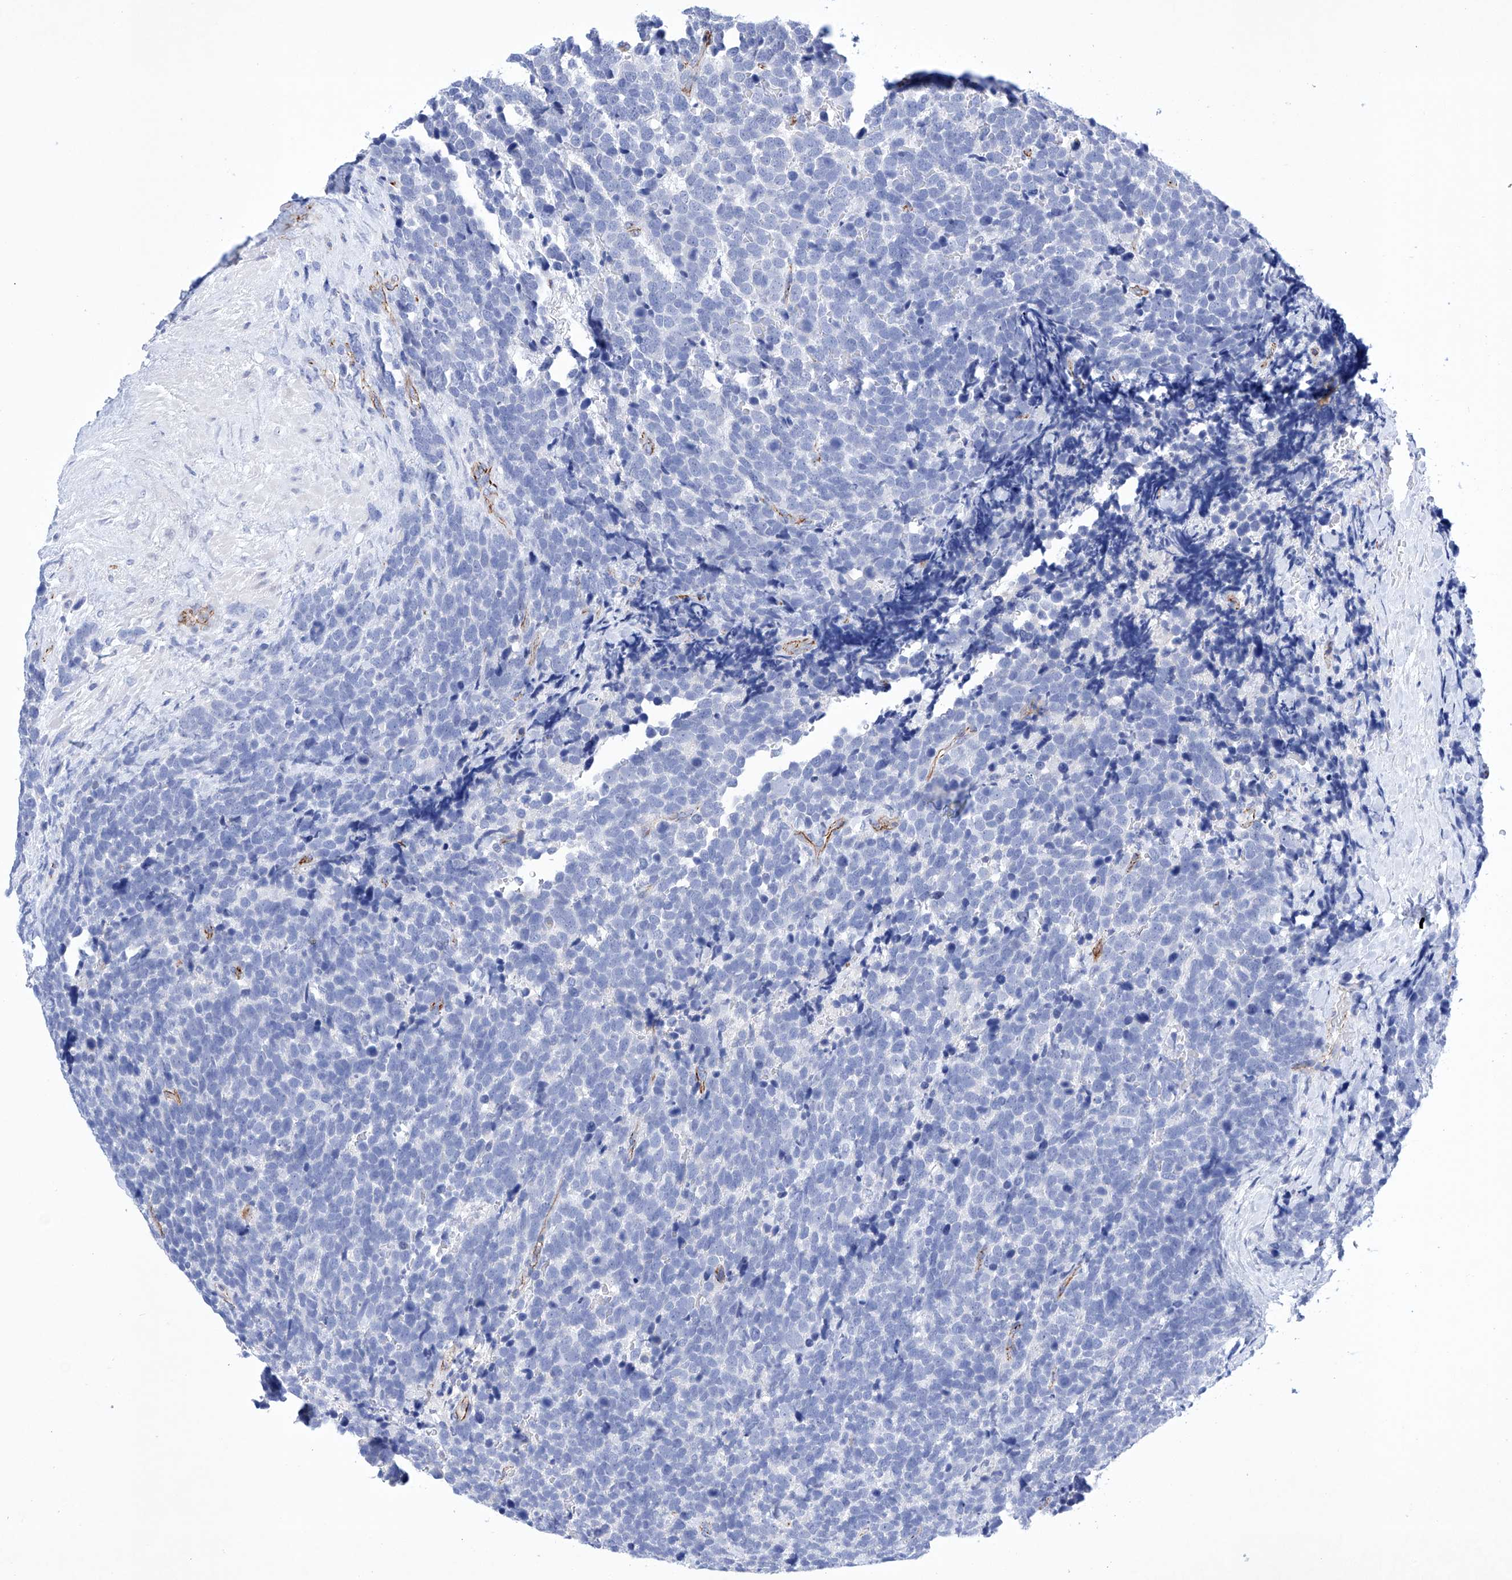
{"staining": {"intensity": "negative", "quantity": "none", "location": "none"}, "tissue": "urothelial cancer", "cell_type": "Tumor cells", "image_type": "cancer", "snomed": [{"axis": "morphology", "description": "Urothelial carcinoma, High grade"}, {"axis": "topography", "description": "Urinary bladder"}], "caption": "This is an immunohistochemistry (IHC) histopathology image of human urothelial cancer. There is no staining in tumor cells.", "gene": "ETV7", "patient": {"sex": "female", "age": 82}}